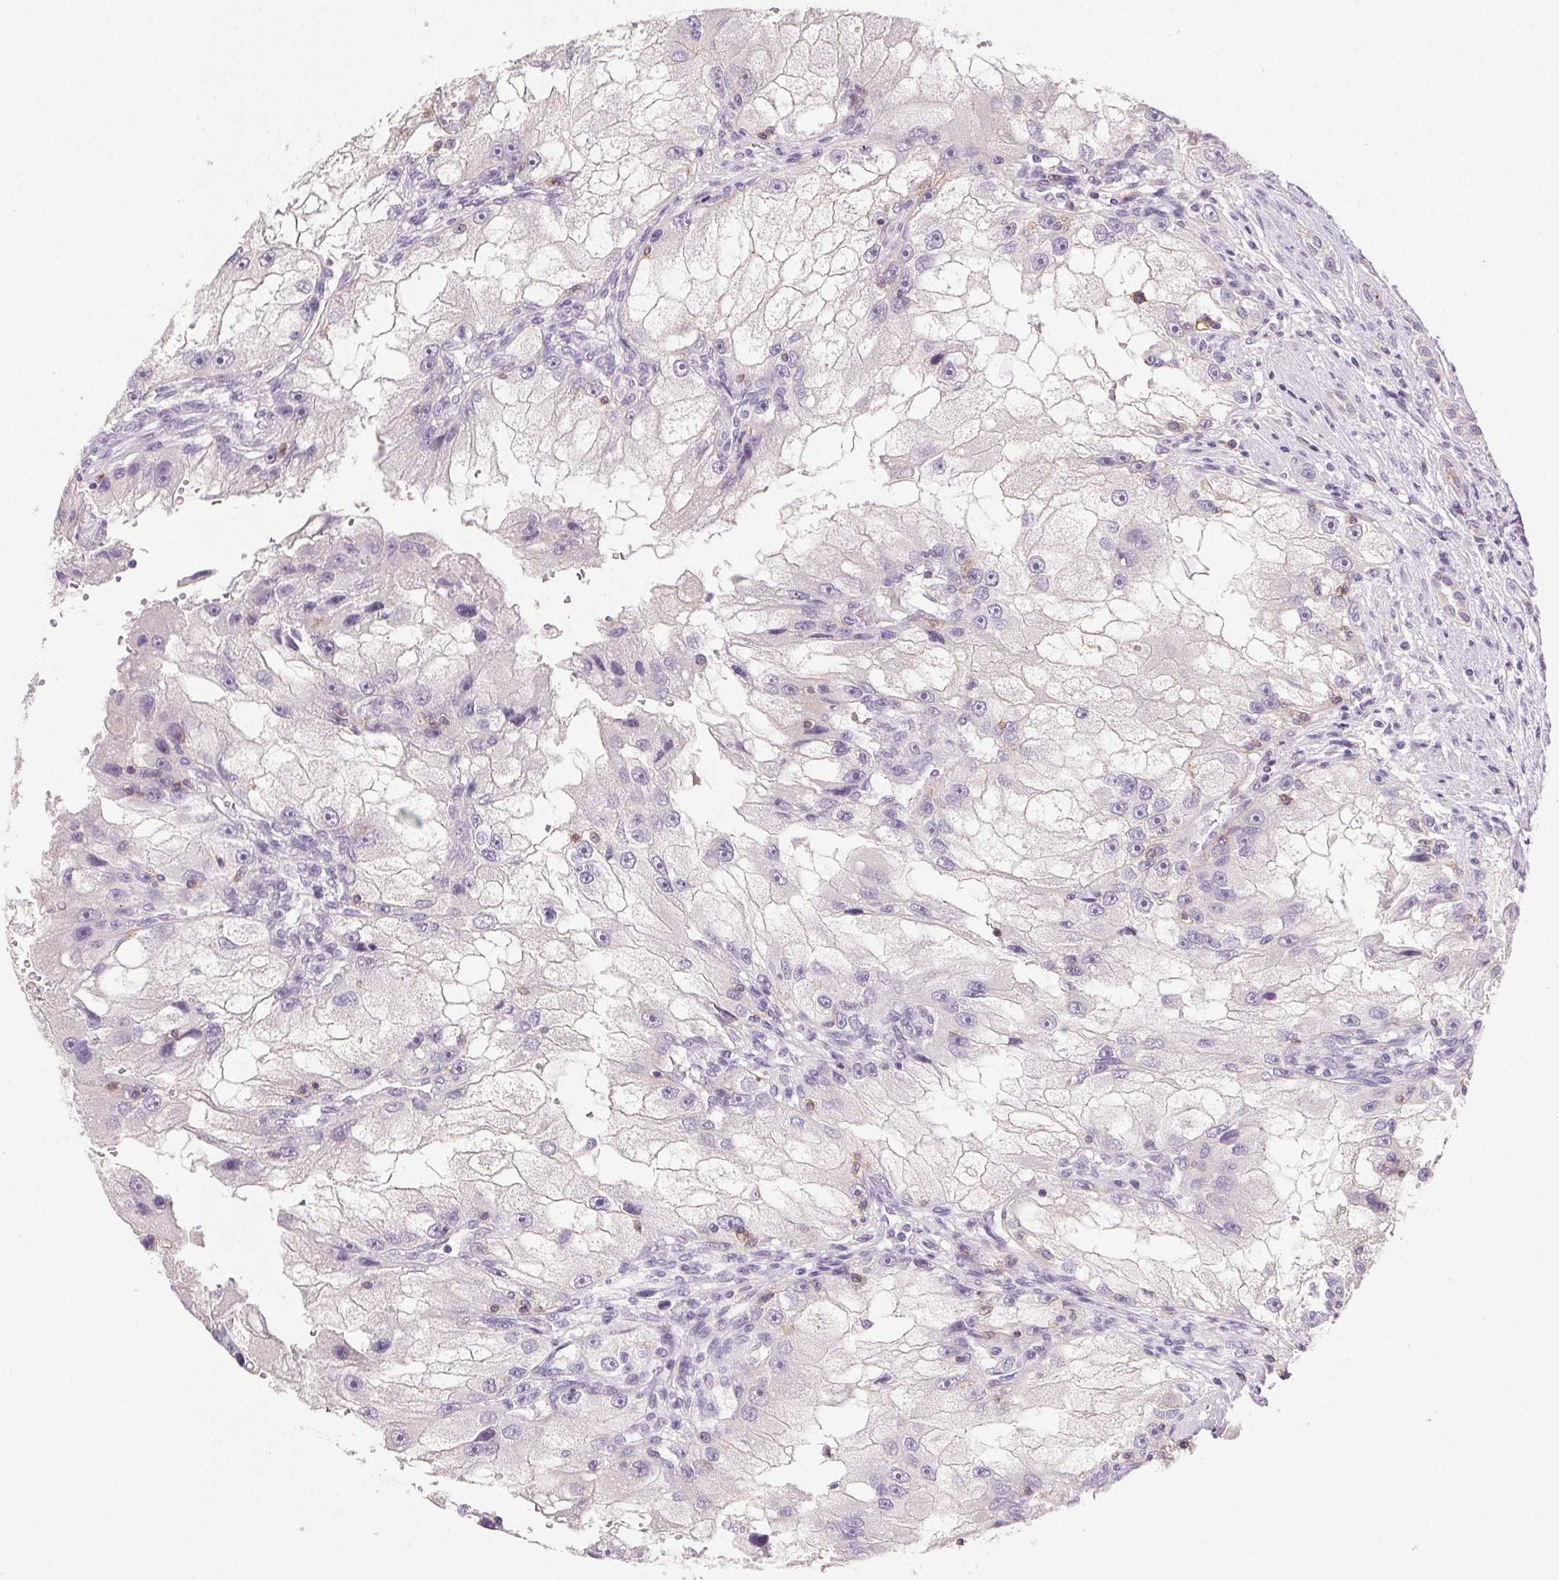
{"staining": {"intensity": "negative", "quantity": "none", "location": "none"}, "tissue": "renal cancer", "cell_type": "Tumor cells", "image_type": "cancer", "snomed": [{"axis": "morphology", "description": "Adenocarcinoma, NOS"}, {"axis": "topography", "description": "Kidney"}], "caption": "Renal cancer stained for a protein using immunohistochemistry displays no staining tumor cells.", "gene": "AKAP5", "patient": {"sex": "male", "age": 63}}